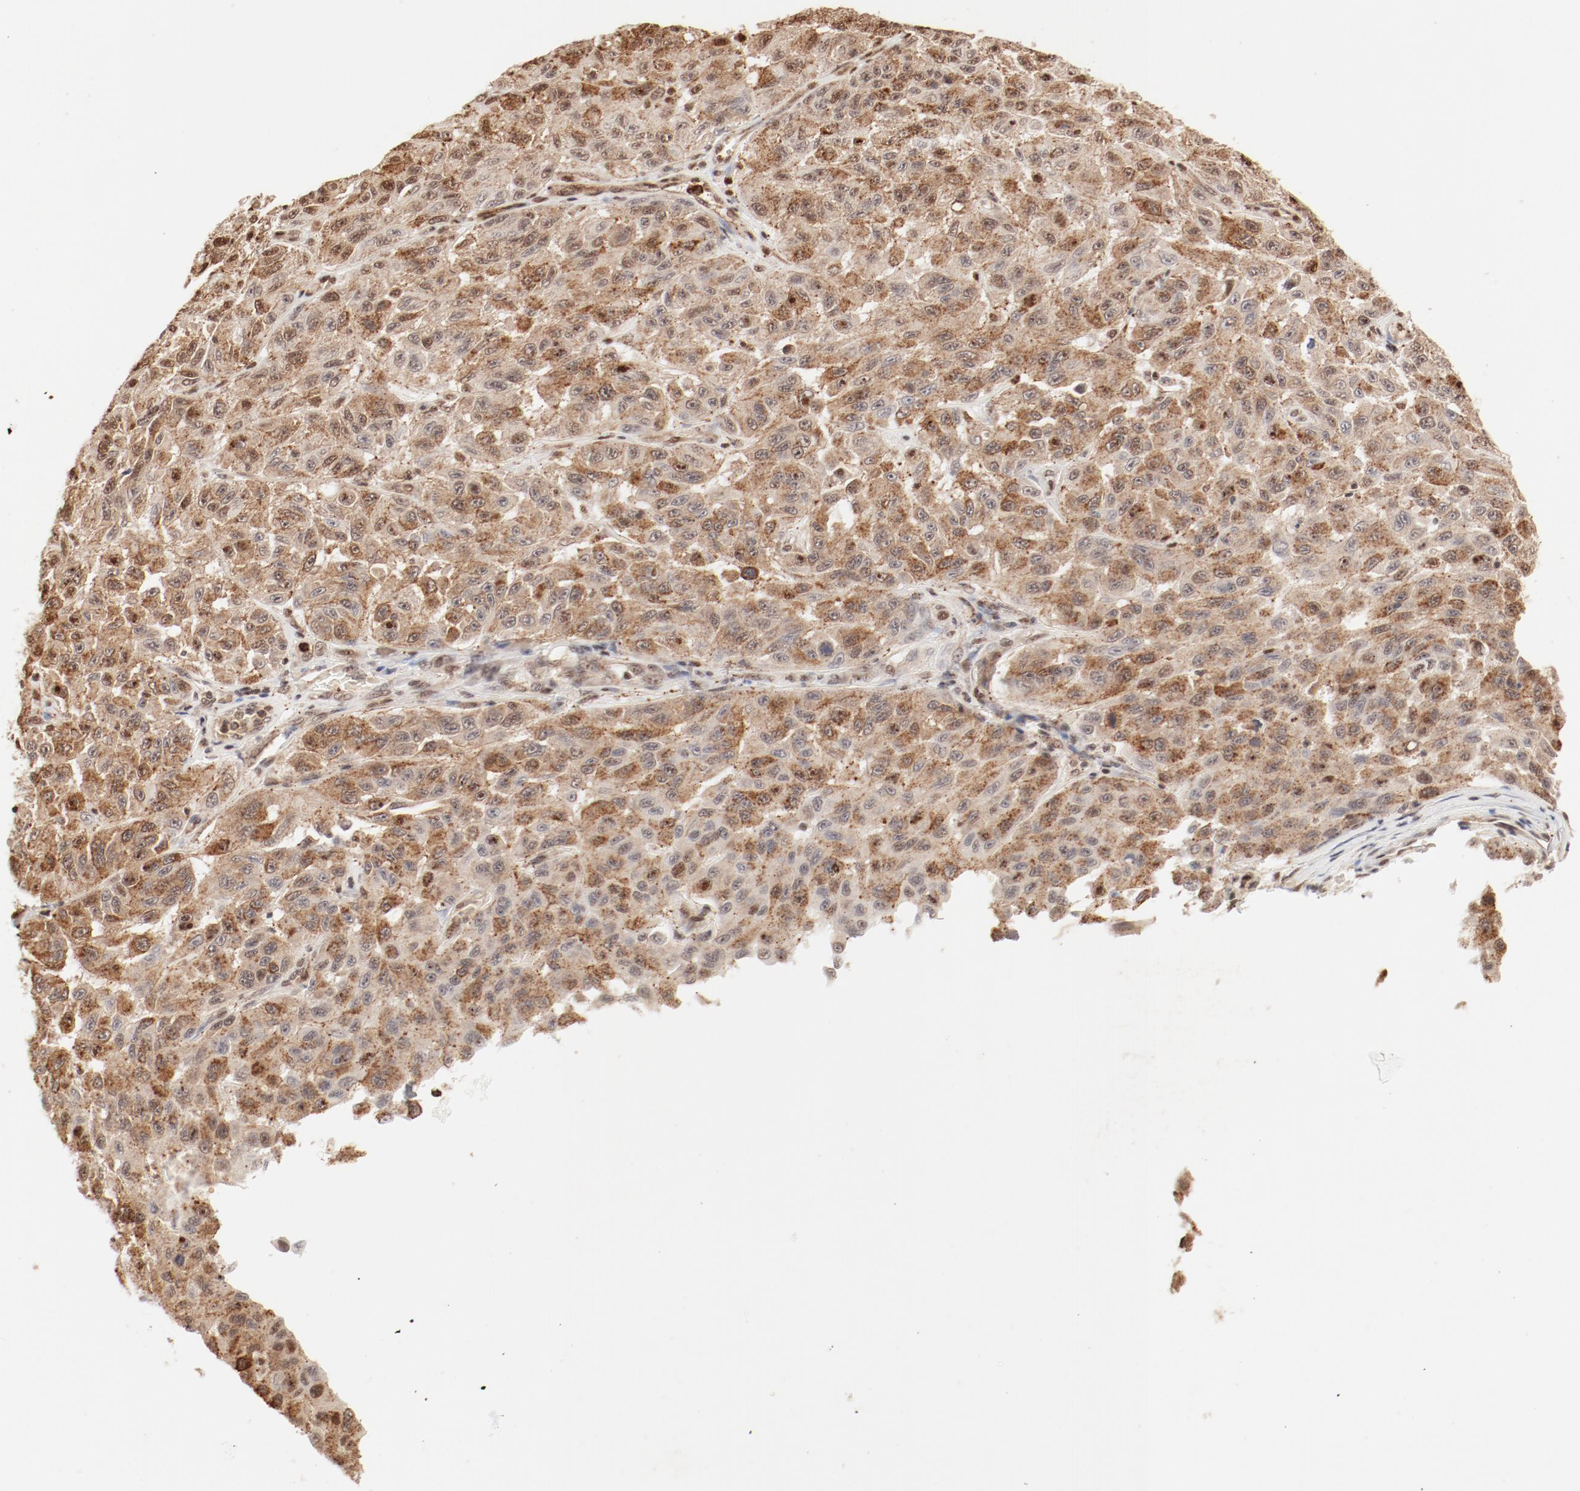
{"staining": {"intensity": "strong", "quantity": ">75%", "location": "cytoplasmic/membranous"}, "tissue": "melanoma", "cell_type": "Tumor cells", "image_type": "cancer", "snomed": [{"axis": "morphology", "description": "Malignant melanoma, NOS"}, {"axis": "topography", "description": "Skin"}], "caption": "DAB (3,3'-diaminobenzidine) immunohistochemical staining of melanoma demonstrates strong cytoplasmic/membranous protein positivity in about >75% of tumor cells. Nuclei are stained in blue.", "gene": "FAM50A", "patient": {"sex": "male", "age": 30}}